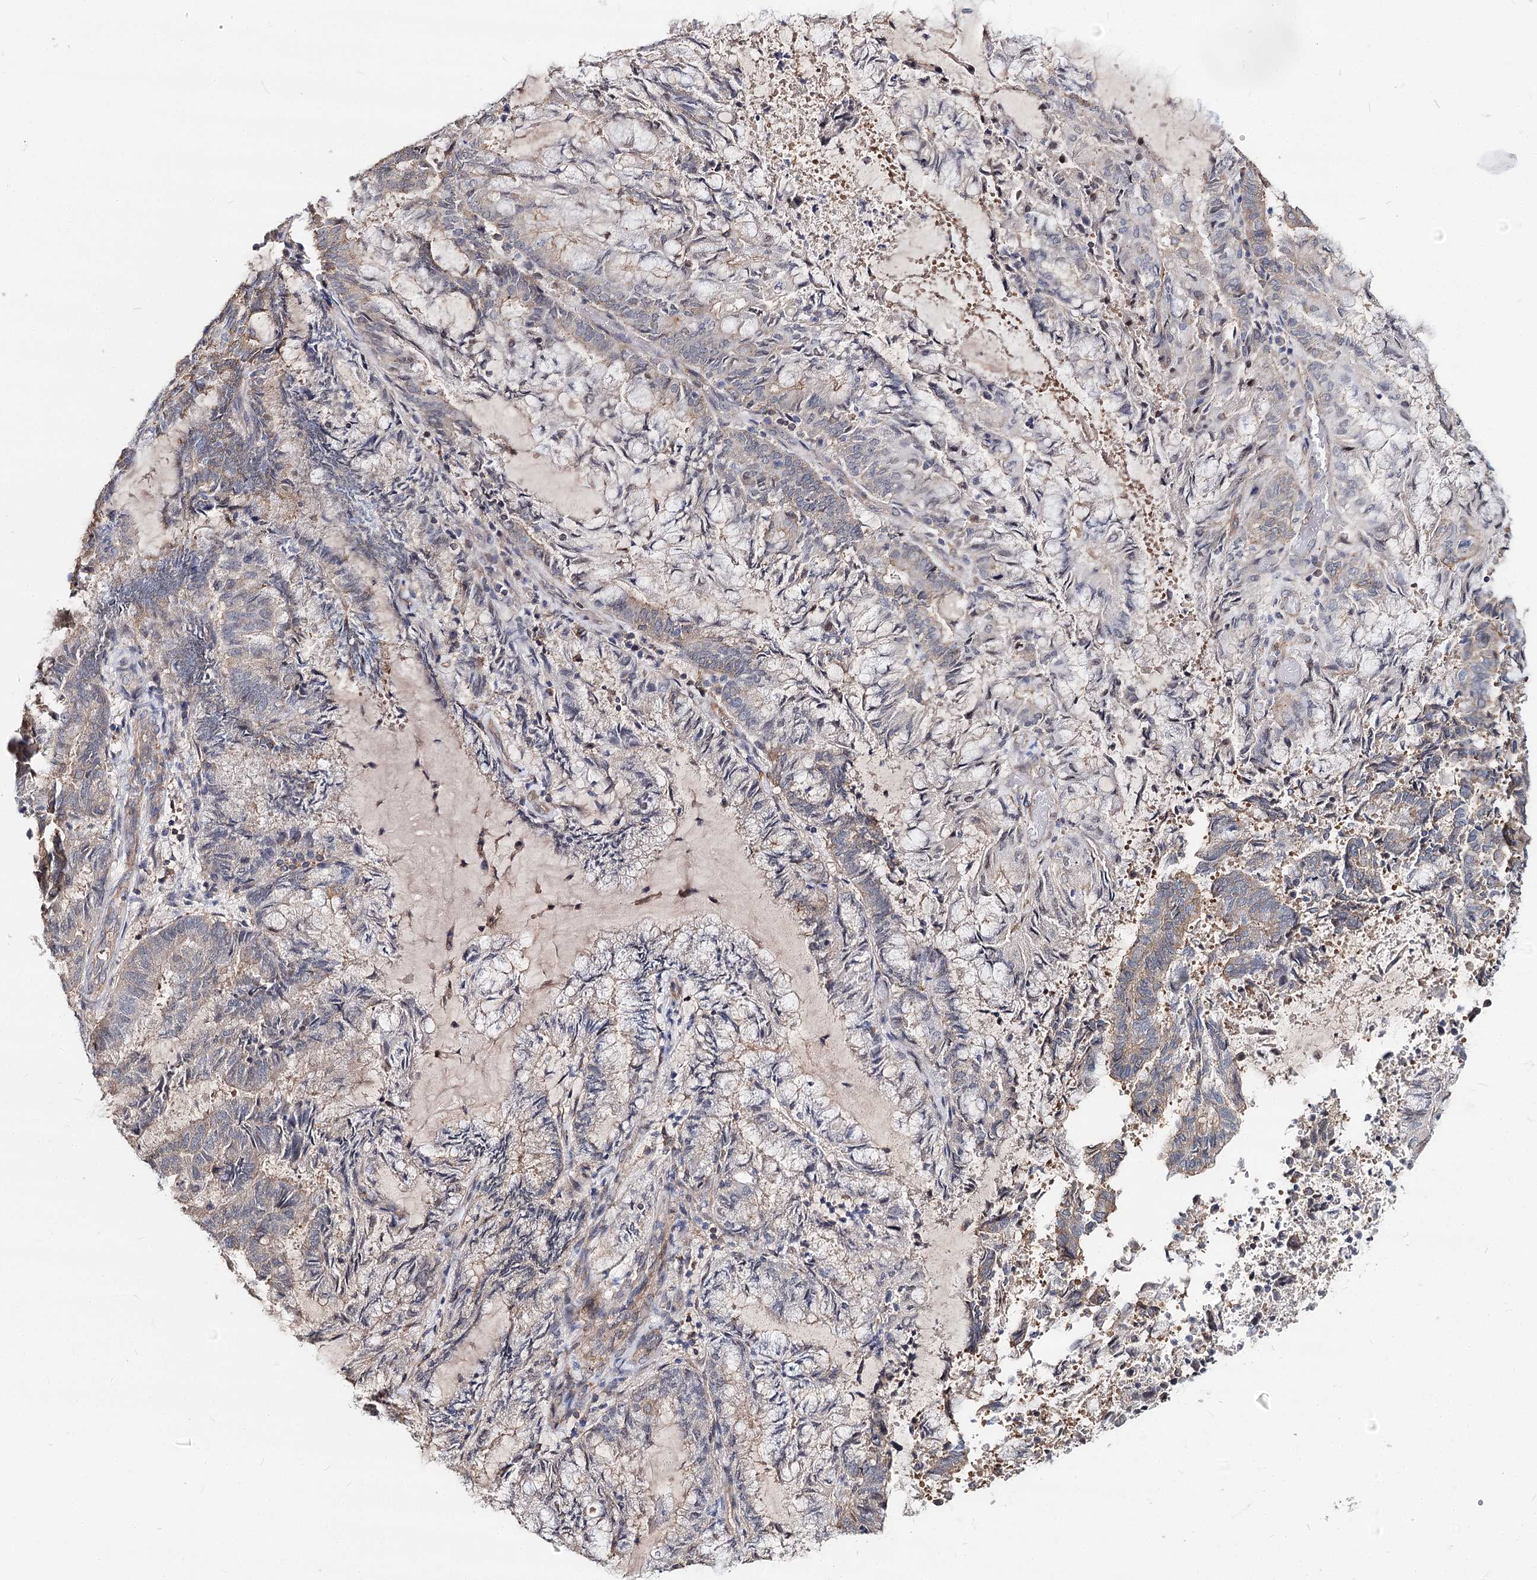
{"staining": {"intensity": "weak", "quantity": "<25%", "location": "cytoplasmic/membranous"}, "tissue": "endometrial cancer", "cell_type": "Tumor cells", "image_type": "cancer", "snomed": [{"axis": "morphology", "description": "Adenocarcinoma, NOS"}, {"axis": "topography", "description": "Endometrium"}], "caption": "An immunohistochemistry (IHC) photomicrograph of endometrial adenocarcinoma is shown. There is no staining in tumor cells of endometrial adenocarcinoma.", "gene": "TMEM218", "patient": {"sex": "female", "age": 80}}